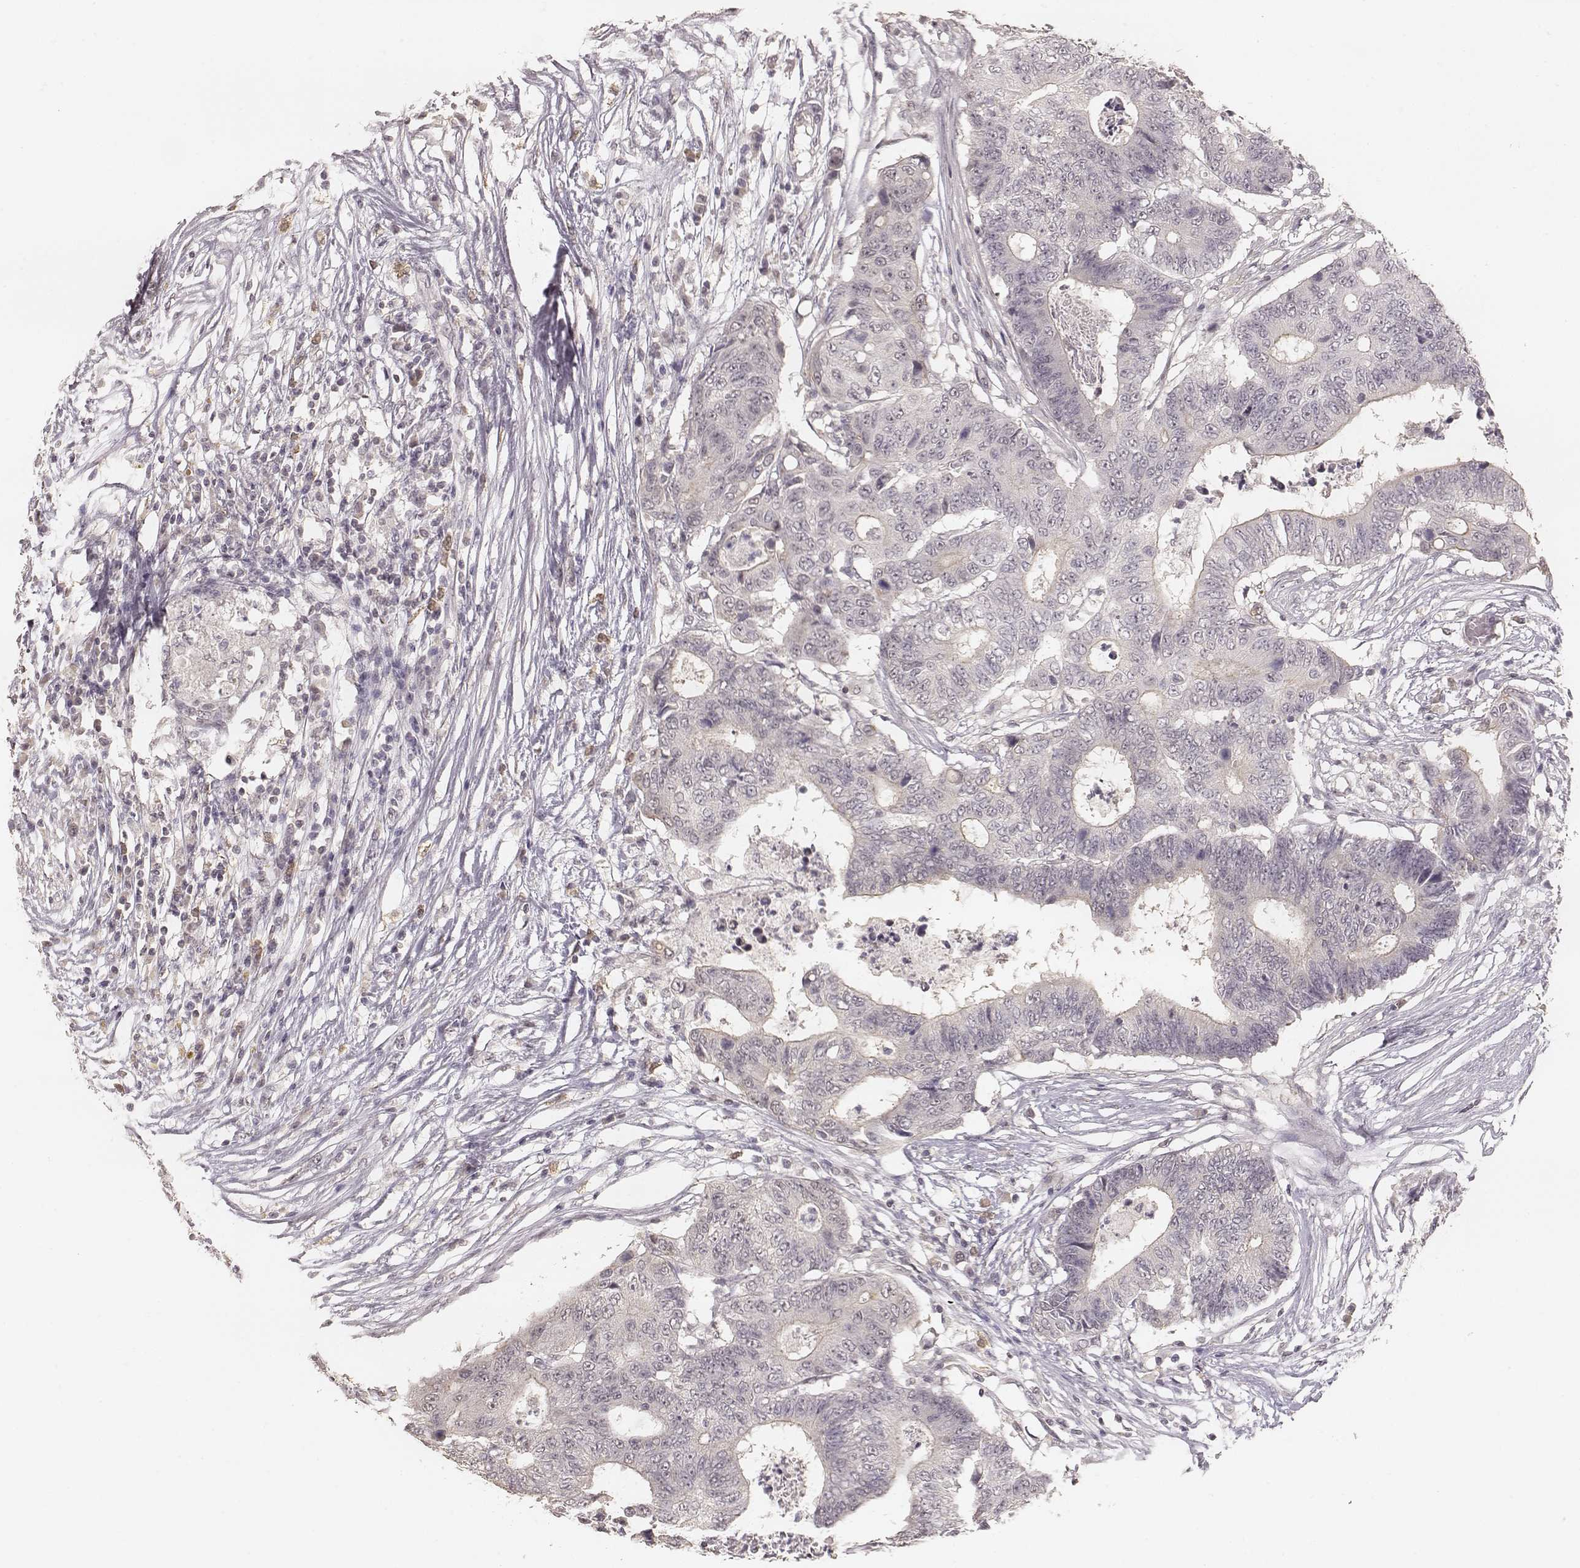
{"staining": {"intensity": "negative", "quantity": "none", "location": "none"}, "tissue": "colorectal cancer", "cell_type": "Tumor cells", "image_type": "cancer", "snomed": [{"axis": "morphology", "description": "Adenocarcinoma, NOS"}, {"axis": "topography", "description": "Colon"}], "caption": "Adenocarcinoma (colorectal) stained for a protein using IHC displays no positivity tumor cells.", "gene": "LY6K", "patient": {"sex": "female", "age": 48}}